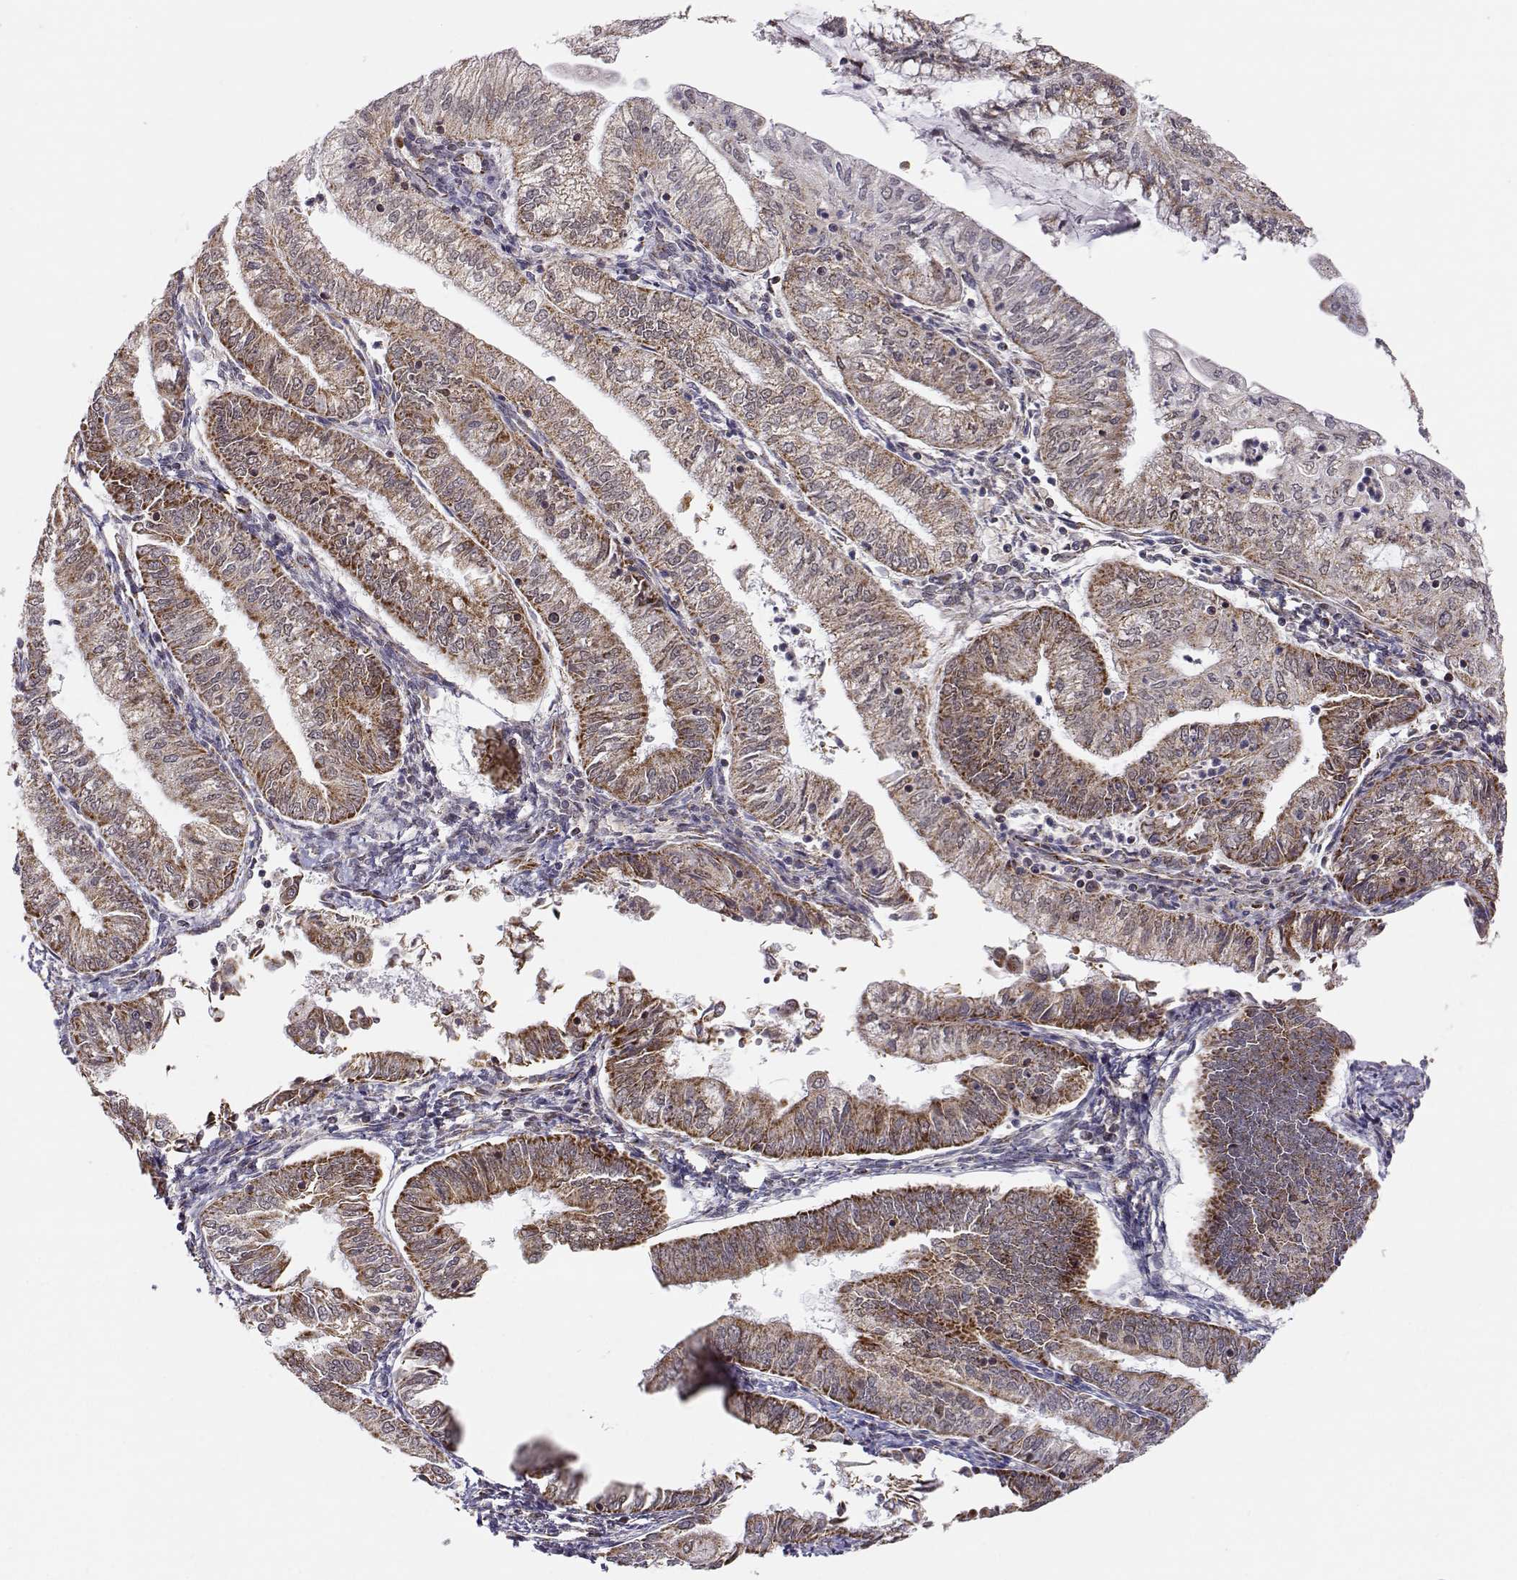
{"staining": {"intensity": "moderate", "quantity": ">75%", "location": "cytoplasmic/membranous"}, "tissue": "endometrial cancer", "cell_type": "Tumor cells", "image_type": "cancer", "snomed": [{"axis": "morphology", "description": "Adenocarcinoma, NOS"}, {"axis": "topography", "description": "Endometrium"}], "caption": "Endometrial adenocarcinoma stained for a protein (brown) demonstrates moderate cytoplasmic/membranous positive expression in approximately >75% of tumor cells.", "gene": "EXOG", "patient": {"sex": "female", "age": 55}}